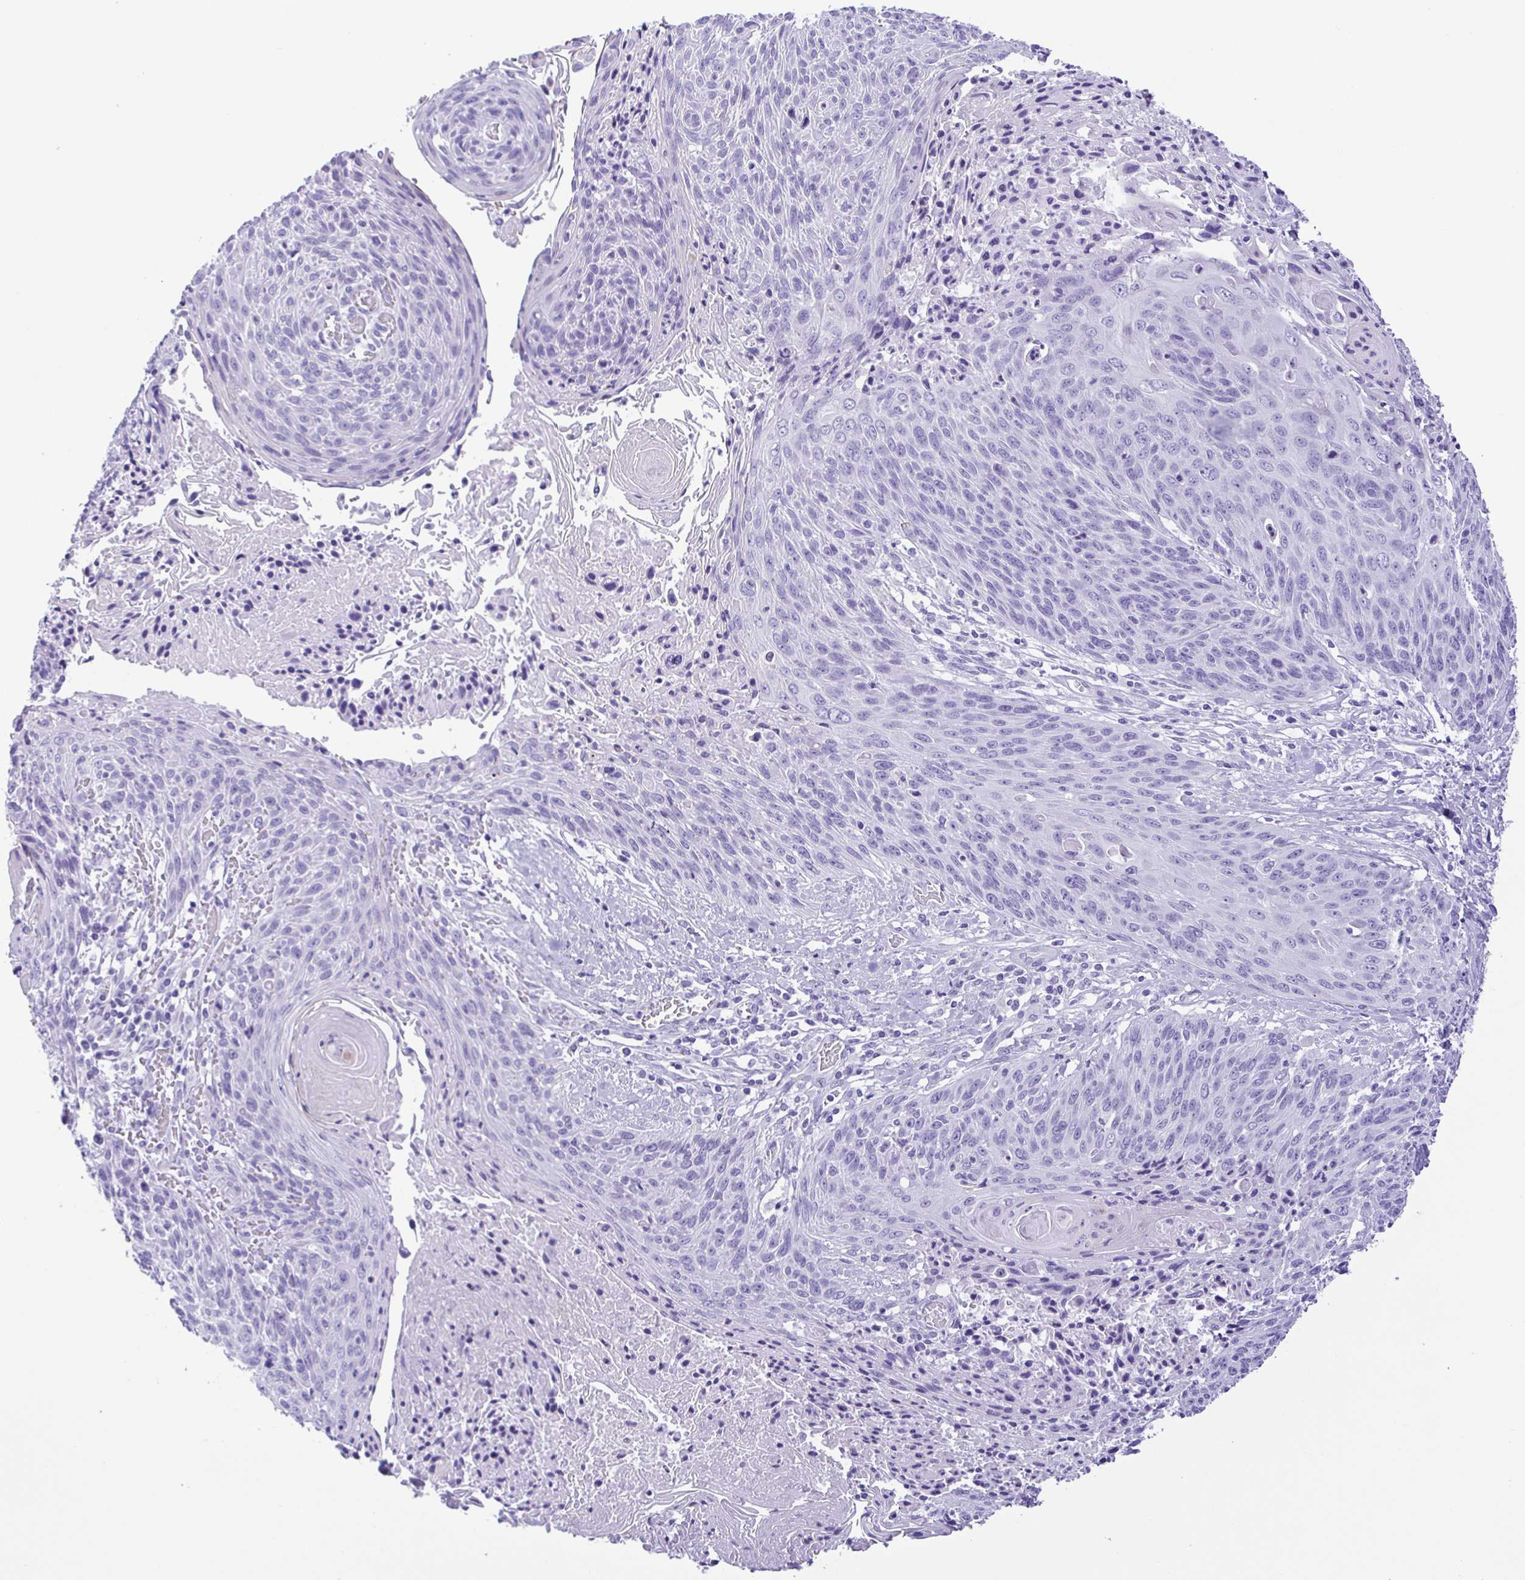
{"staining": {"intensity": "negative", "quantity": "none", "location": "none"}, "tissue": "cervical cancer", "cell_type": "Tumor cells", "image_type": "cancer", "snomed": [{"axis": "morphology", "description": "Squamous cell carcinoma, NOS"}, {"axis": "topography", "description": "Cervix"}], "caption": "Immunohistochemistry (IHC) histopathology image of squamous cell carcinoma (cervical) stained for a protein (brown), which exhibits no staining in tumor cells.", "gene": "OVGP1", "patient": {"sex": "female", "age": 45}}